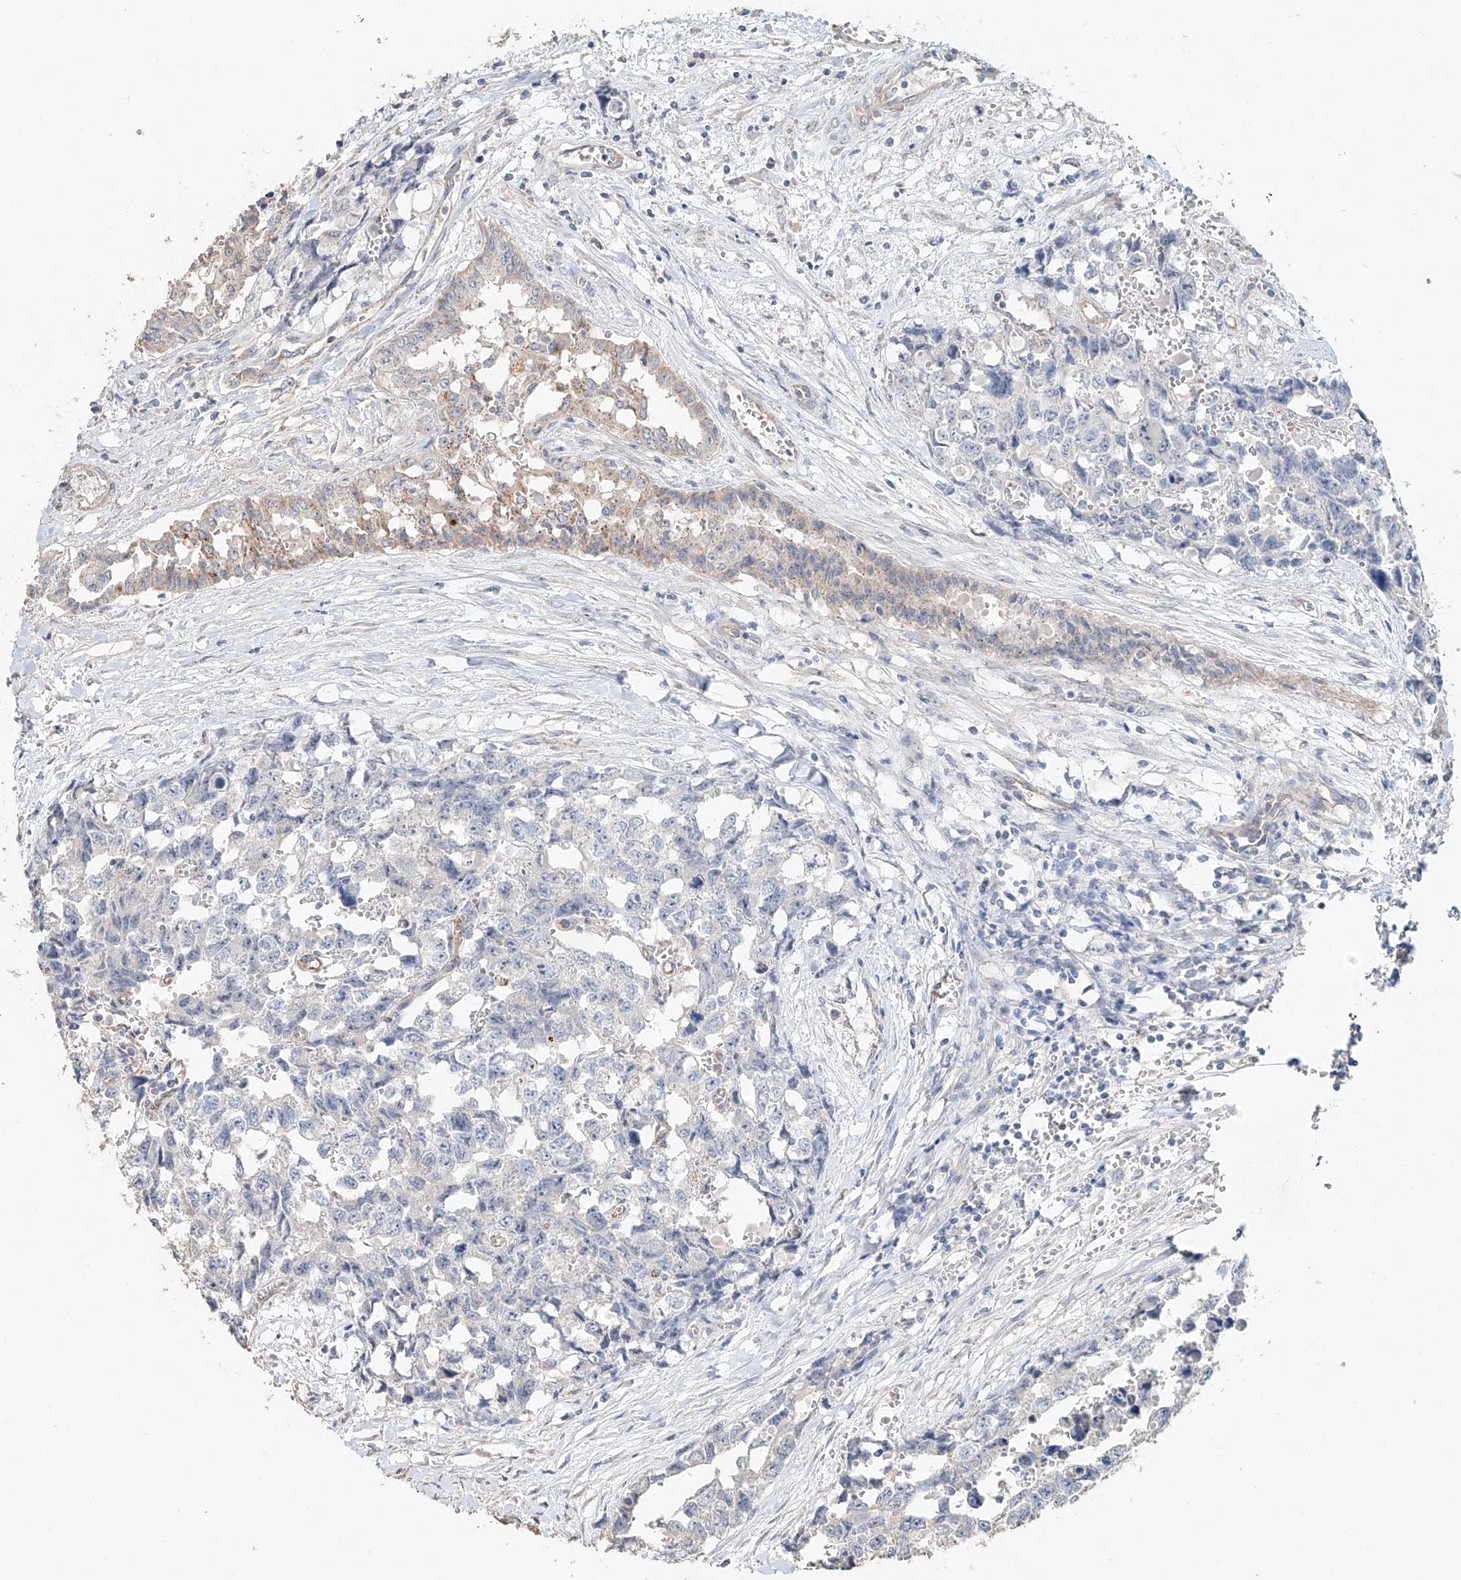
{"staining": {"intensity": "negative", "quantity": "none", "location": "none"}, "tissue": "testis cancer", "cell_type": "Tumor cells", "image_type": "cancer", "snomed": [{"axis": "morphology", "description": "Carcinoma, Embryonal, NOS"}, {"axis": "topography", "description": "Testis"}], "caption": "Tumor cells are negative for protein expression in human testis cancer (embryonal carcinoma).", "gene": "TRIM47", "patient": {"sex": "male", "age": 31}}